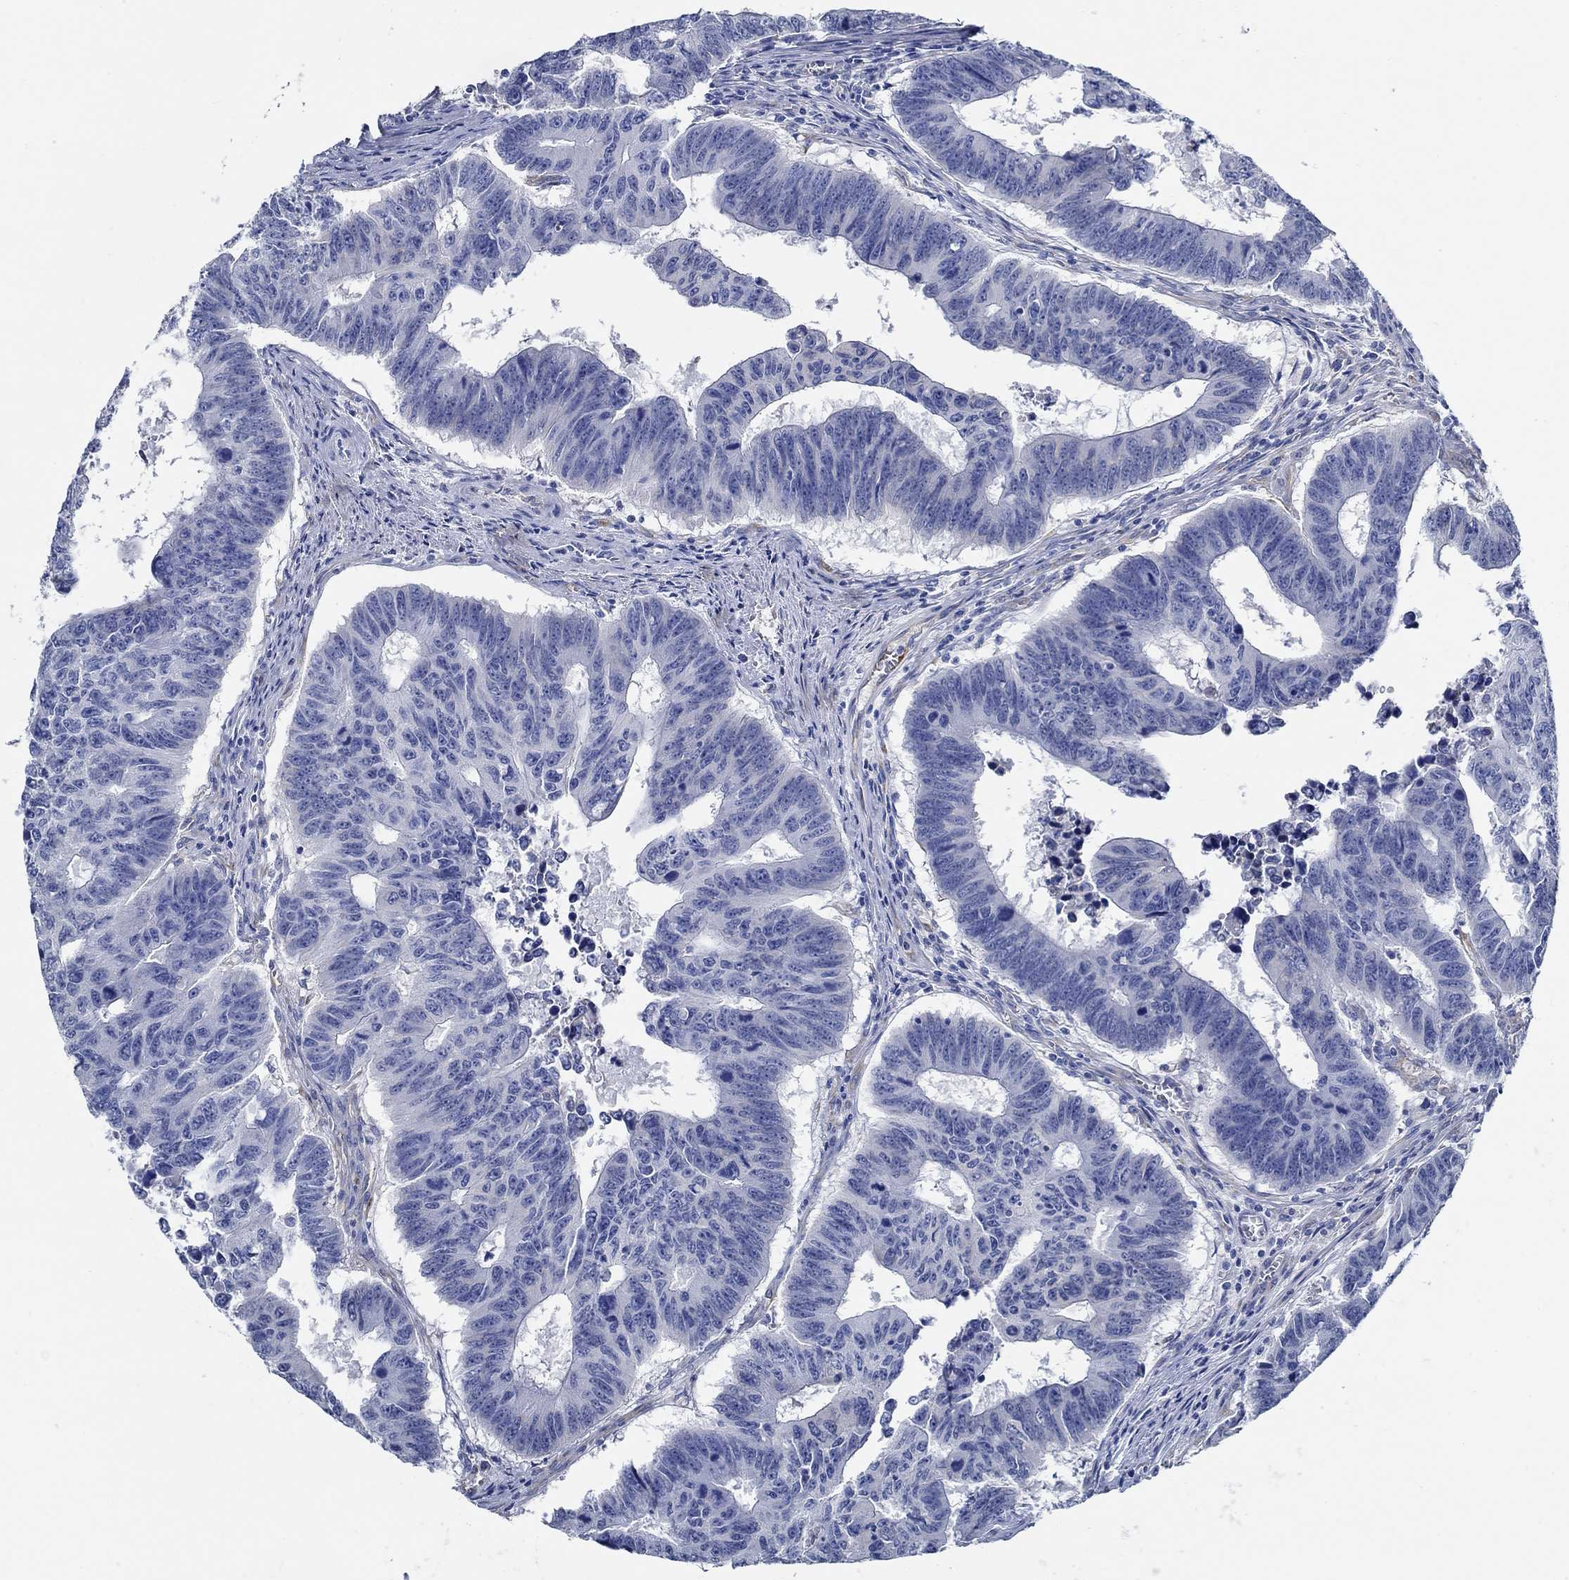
{"staining": {"intensity": "negative", "quantity": "none", "location": "none"}, "tissue": "colorectal cancer", "cell_type": "Tumor cells", "image_type": "cancer", "snomed": [{"axis": "morphology", "description": "Adenocarcinoma, NOS"}, {"axis": "topography", "description": "Appendix"}, {"axis": "topography", "description": "Colon"}, {"axis": "topography", "description": "Cecum"}, {"axis": "topography", "description": "Colon asc"}], "caption": "The photomicrograph reveals no significant staining in tumor cells of colorectal cancer (adenocarcinoma). (DAB immunohistochemistry visualized using brightfield microscopy, high magnification).", "gene": "HECW2", "patient": {"sex": "female", "age": 85}}